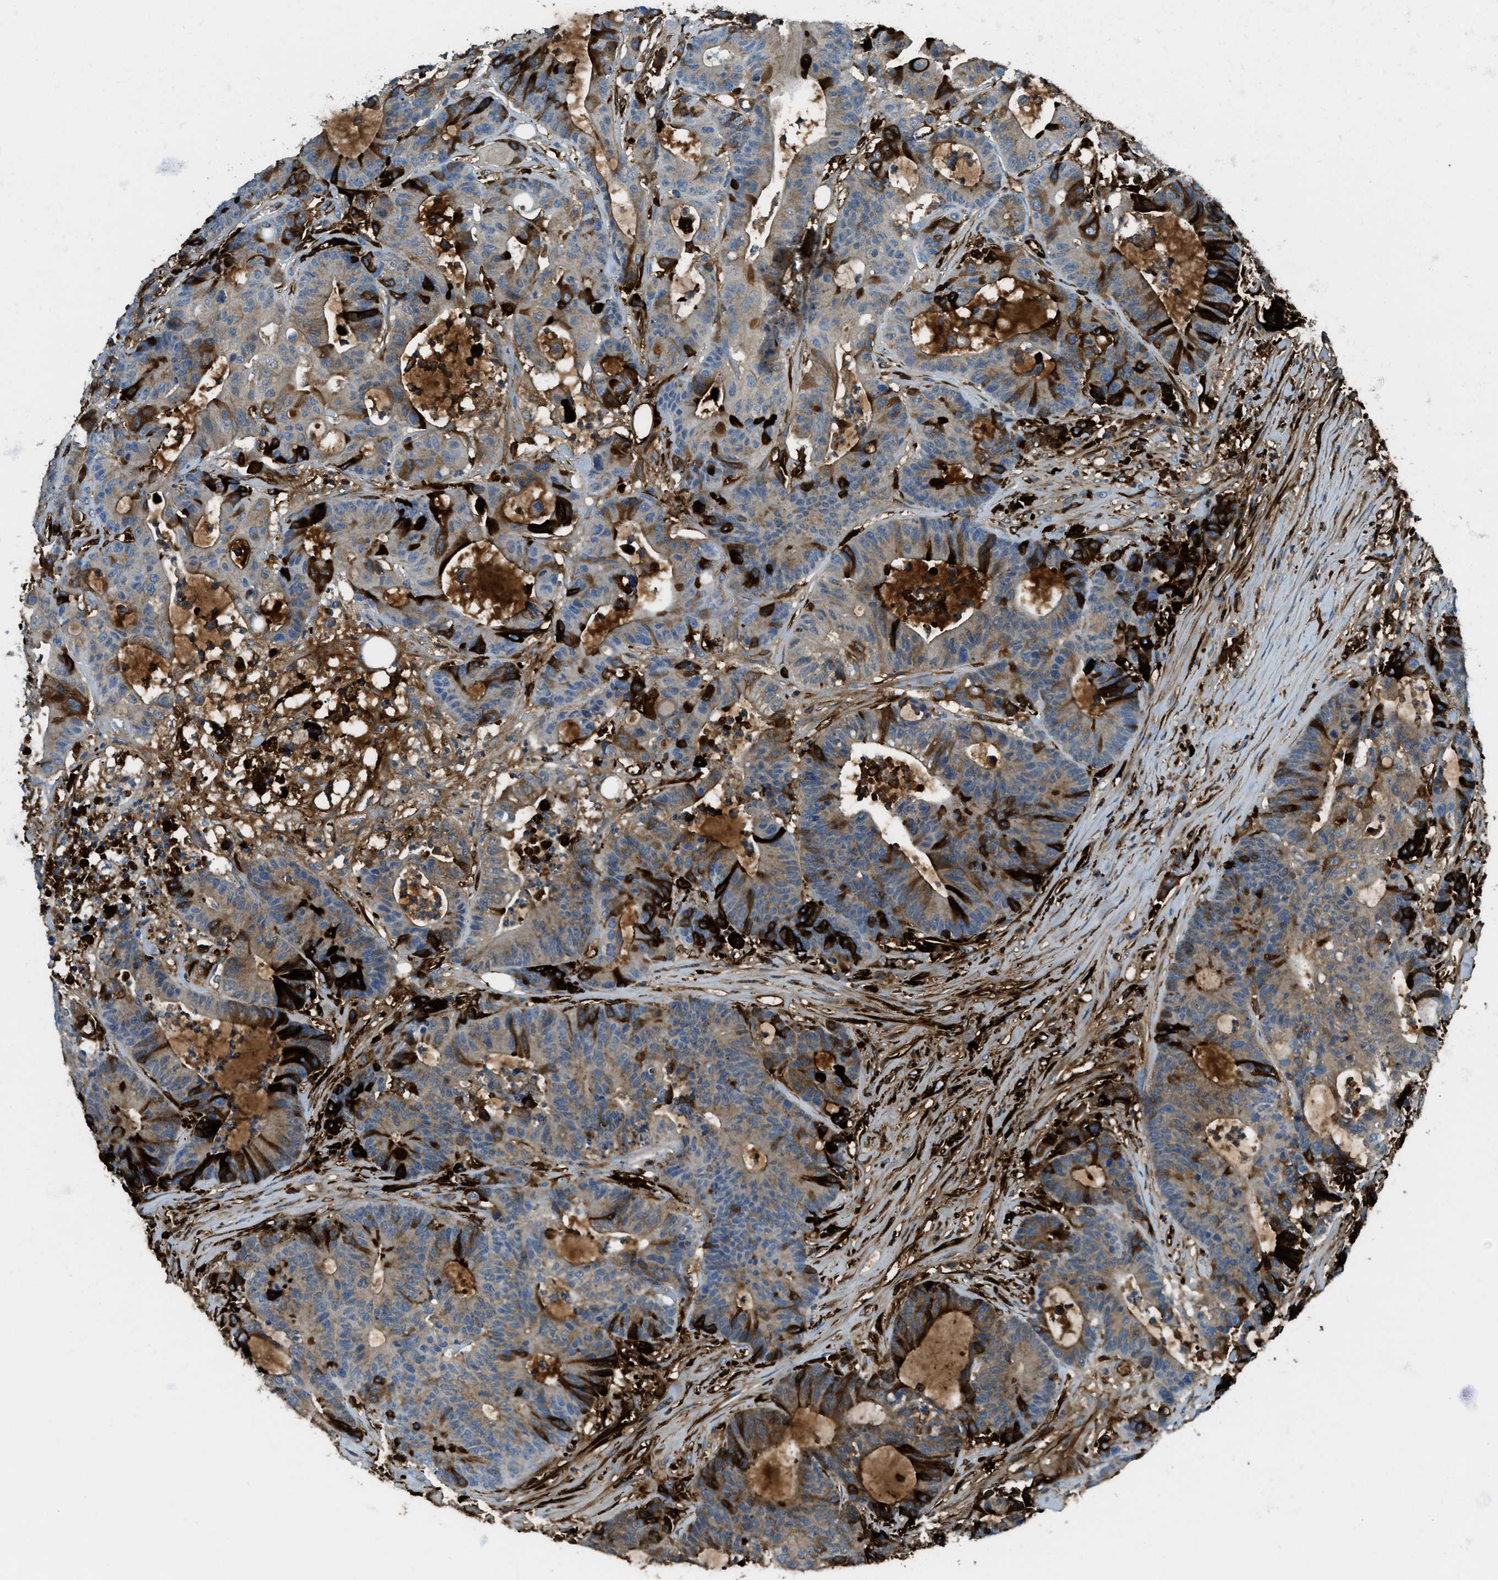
{"staining": {"intensity": "strong", "quantity": "25%-75%", "location": "cytoplasmic/membranous"}, "tissue": "colorectal cancer", "cell_type": "Tumor cells", "image_type": "cancer", "snomed": [{"axis": "morphology", "description": "Adenocarcinoma, NOS"}, {"axis": "topography", "description": "Colon"}], "caption": "Colorectal adenocarcinoma stained for a protein demonstrates strong cytoplasmic/membranous positivity in tumor cells. (Stains: DAB (3,3'-diaminobenzidine) in brown, nuclei in blue, Microscopy: brightfield microscopy at high magnification).", "gene": "TRIM59", "patient": {"sex": "female", "age": 84}}